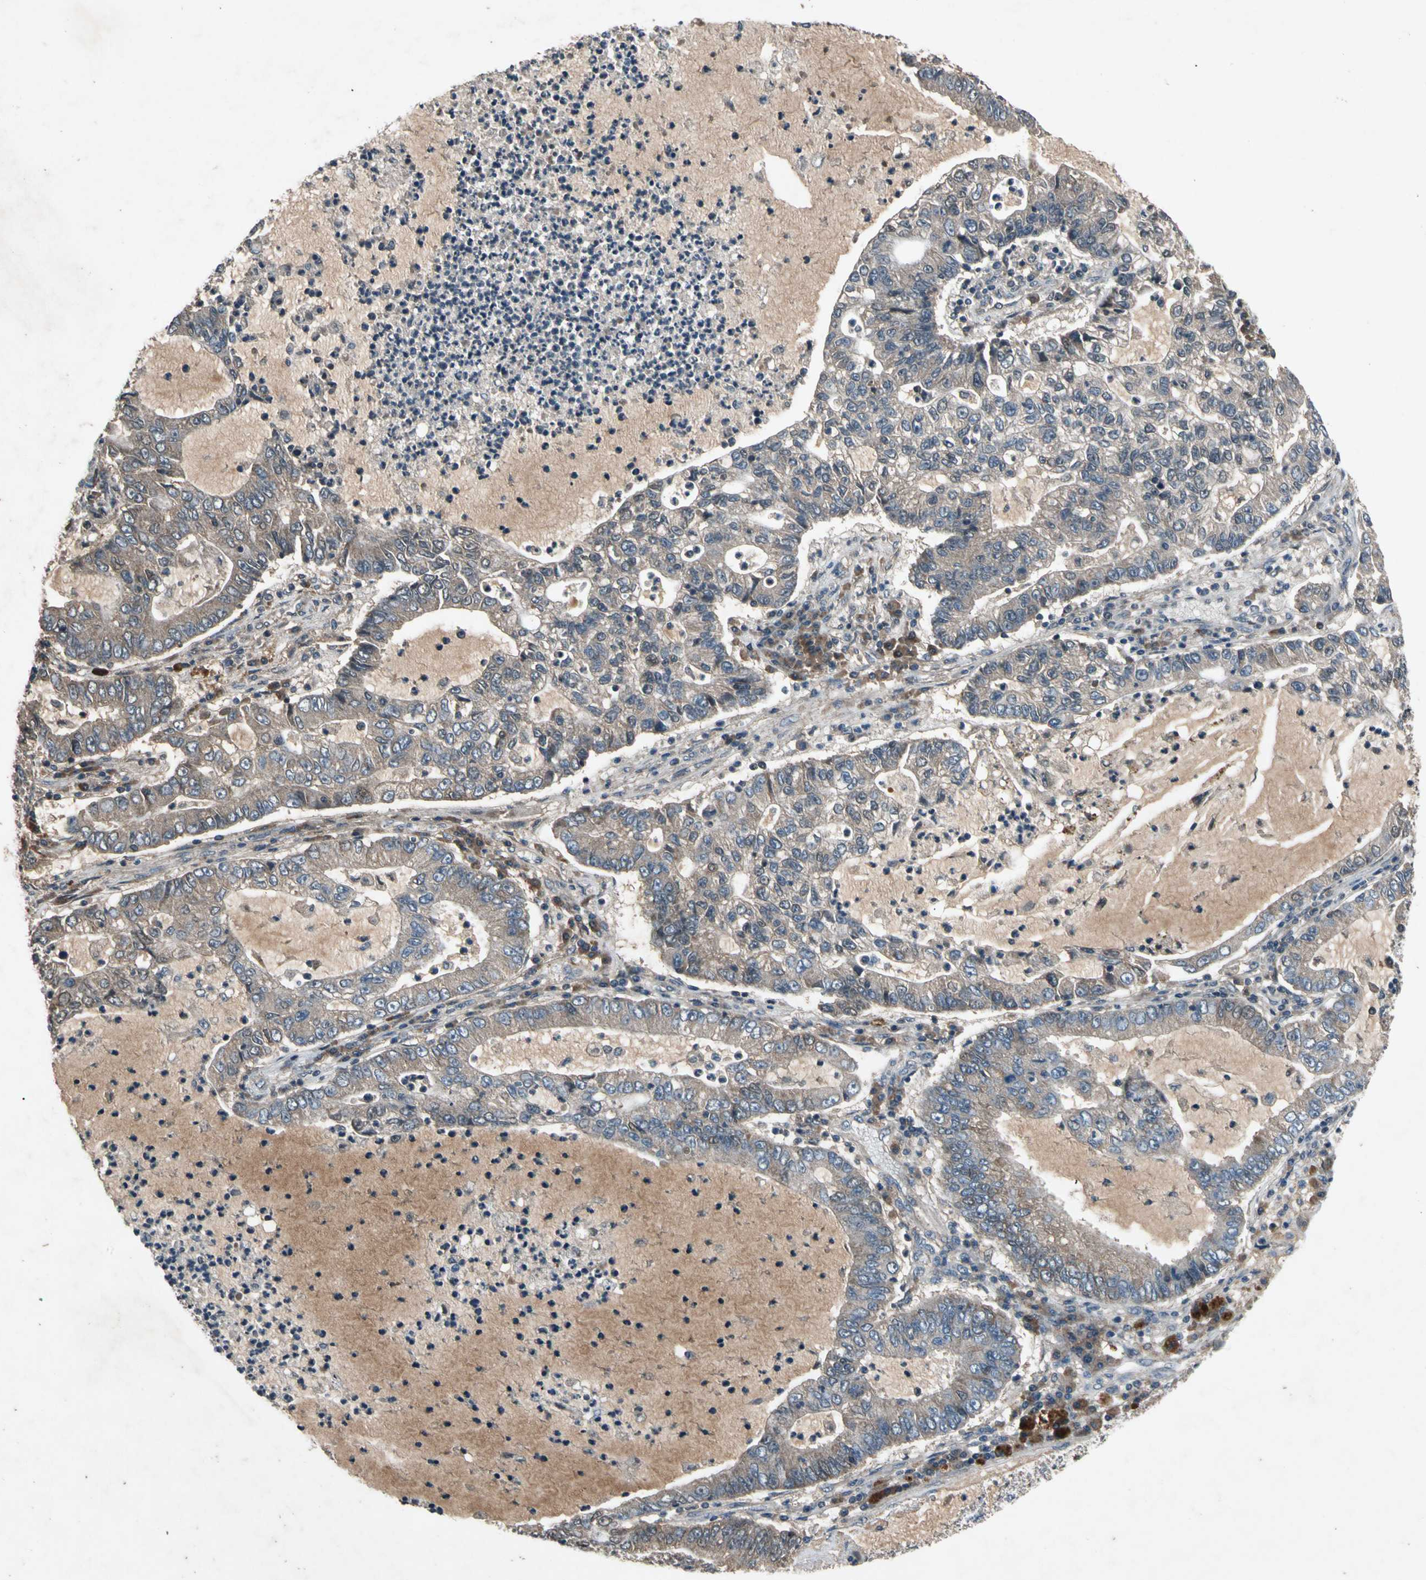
{"staining": {"intensity": "weak", "quantity": ">75%", "location": "cytoplasmic/membranous"}, "tissue": "lung cancer", "cell_type": "Tumor cells", "image_type": "cancer", "snomed": [{"axis": "morphology", "description": "Adenocarcinoma, NOS"}, {"axis": "topography", "description": "Lung"}], "caption": "Human adenocarcinoma (lung) stained for a protein (brown) reveals weak cytoplasmic/membranous positive expression in approximately >75% of tumor cells.", "gene": "GPLD1", "patient": {"sex": "female", "age": 51}}